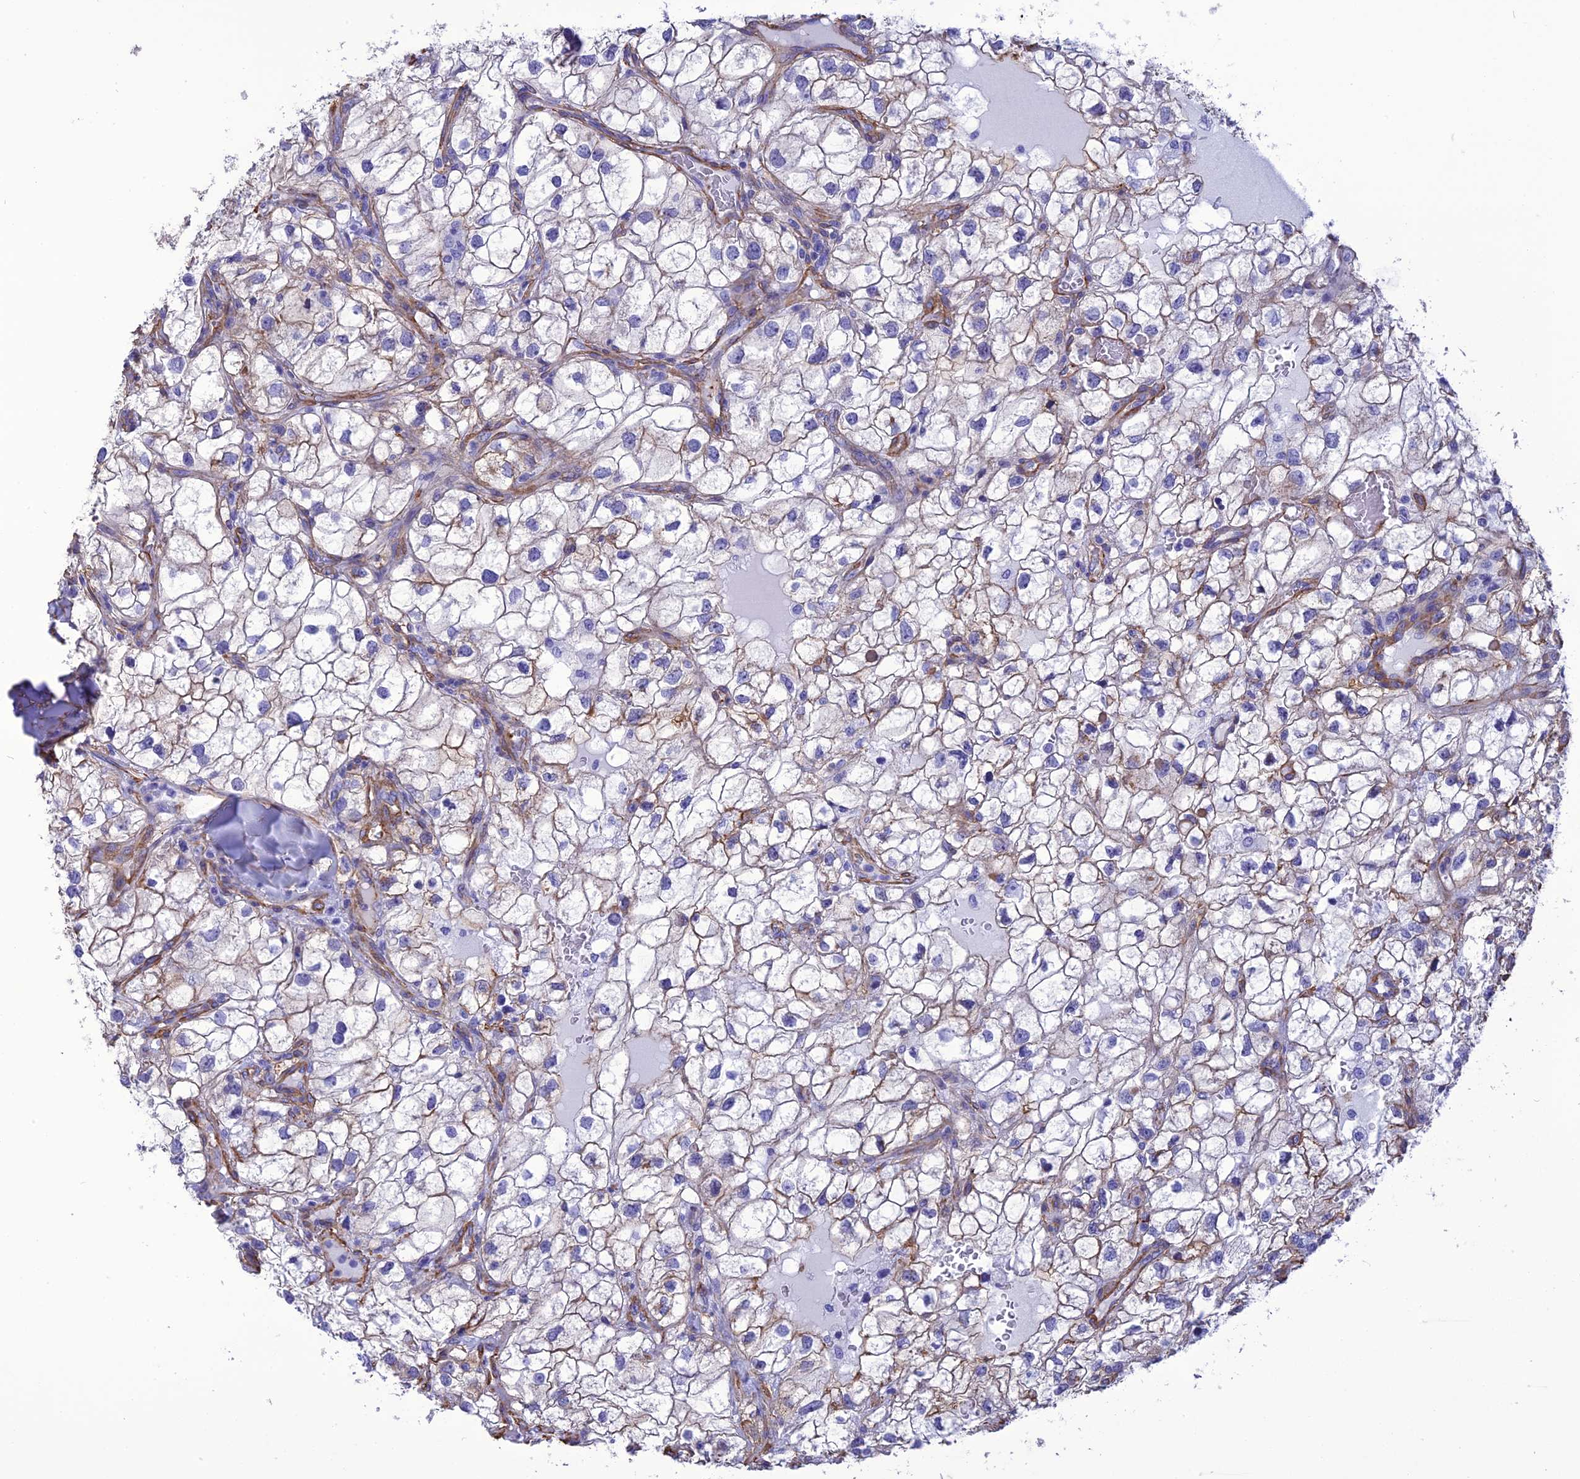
{"staining": {"intensity": "negative", "quantity": "none", "location": "none"}, "tissue": "renal cancer", "cell_type": "Tumor cells", "image_type": "cancer", "snomed": [{"axis": "morphology", "description": "Adenocarcinoma, NOS"}, {"axis": "topography", "description": "Kidney"}], "caption": "The histopathology image exhibits no significant positivity in tumor cells of renal adenocarcinoma.", "gene": "NKD1", "patient": {"sex": "male", "age": 59}}